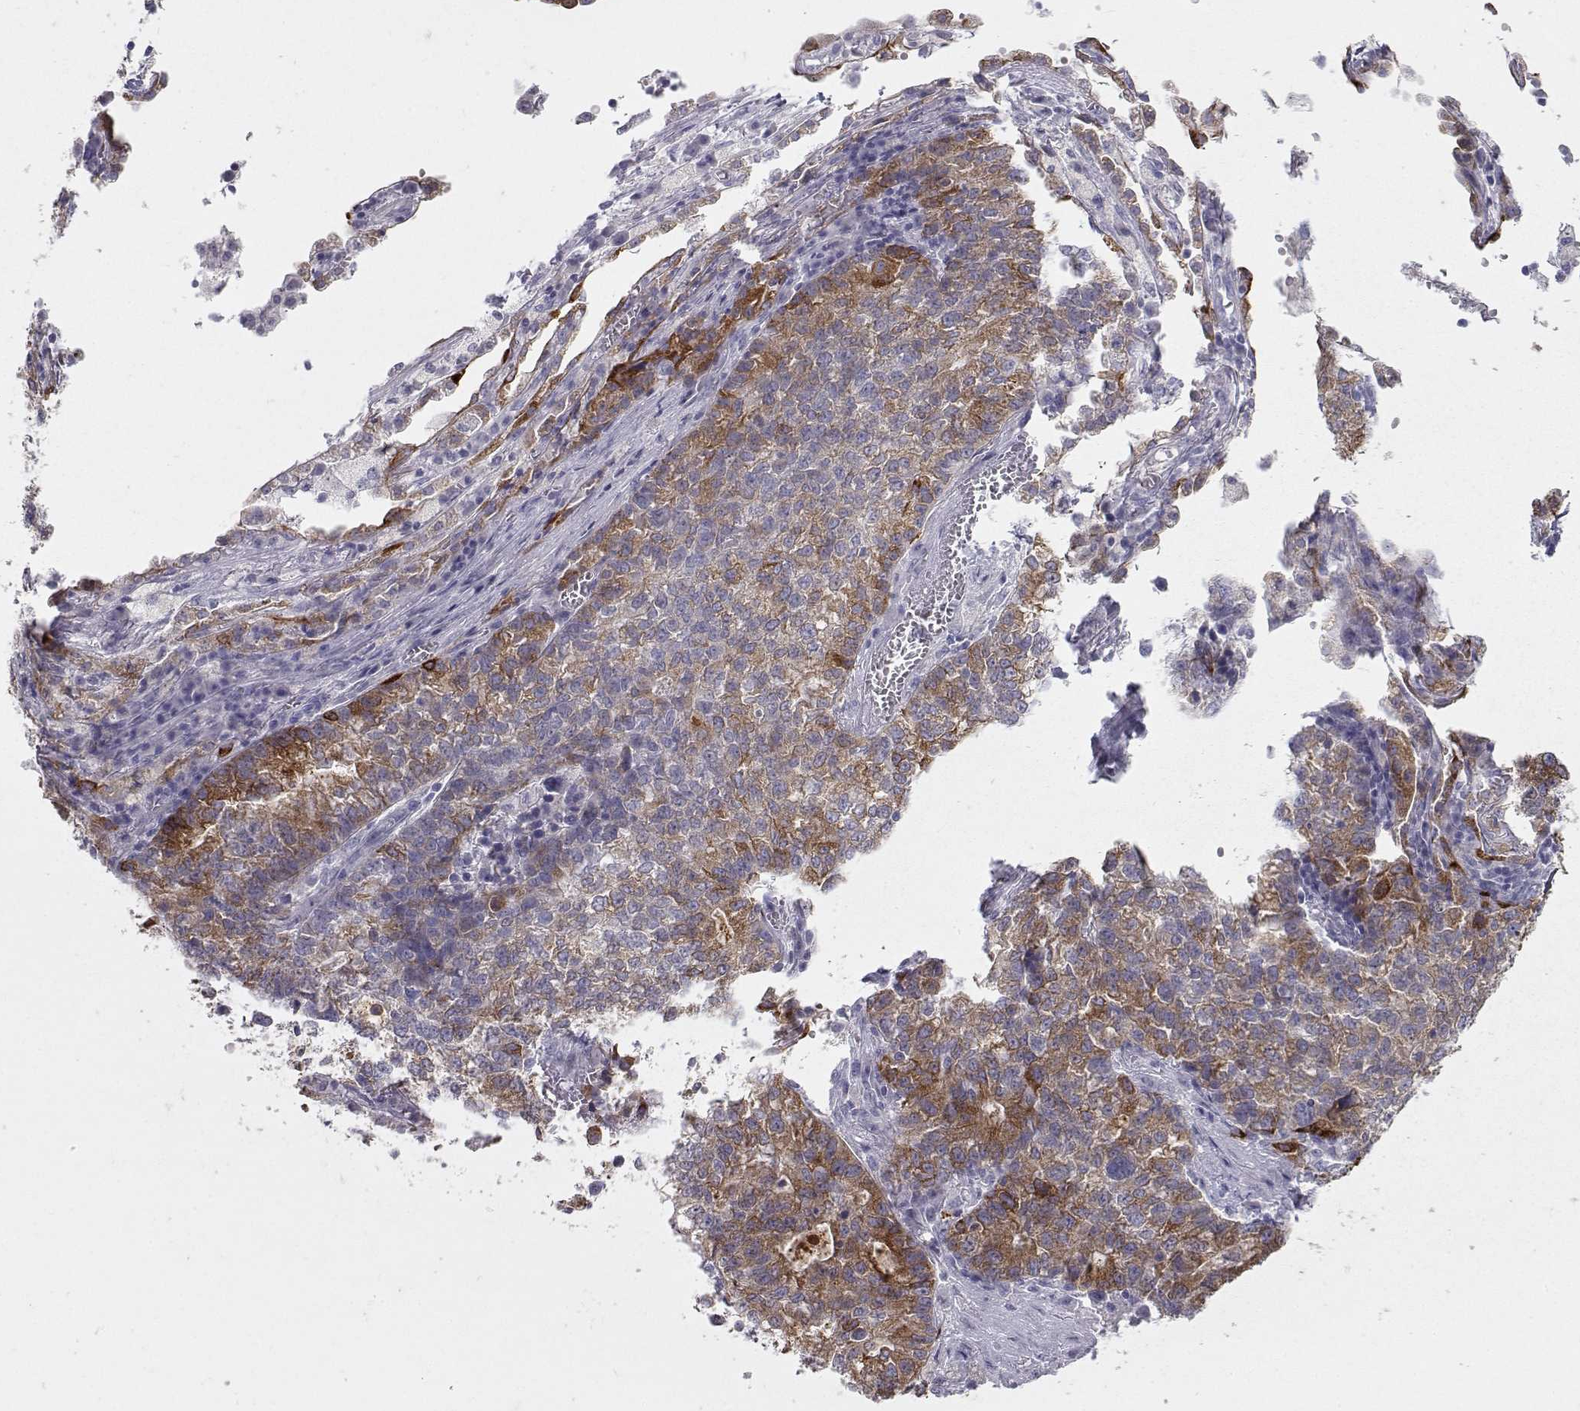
{"staining": {"intensity": "strong", "quantity": ">75%", "location": "cytoplasmic/membranous"}, "tissue": "lung cancer", "cell_type": "Tumor cells", "image_type": "cancer", "snomed": [{"axis": "morphology", "description": "Adenocarcinoma, NOS"}, {"axis": "topography", "description": "Lung"}], "caption": "Tumor cells reveal high levels of strong cytoplasmic/membranous staining in approximately >75% of cells in lung cancer (adenocarcinoma).", "gene": "LAMB3", "patient": {"sex": "male", "age": 57}}